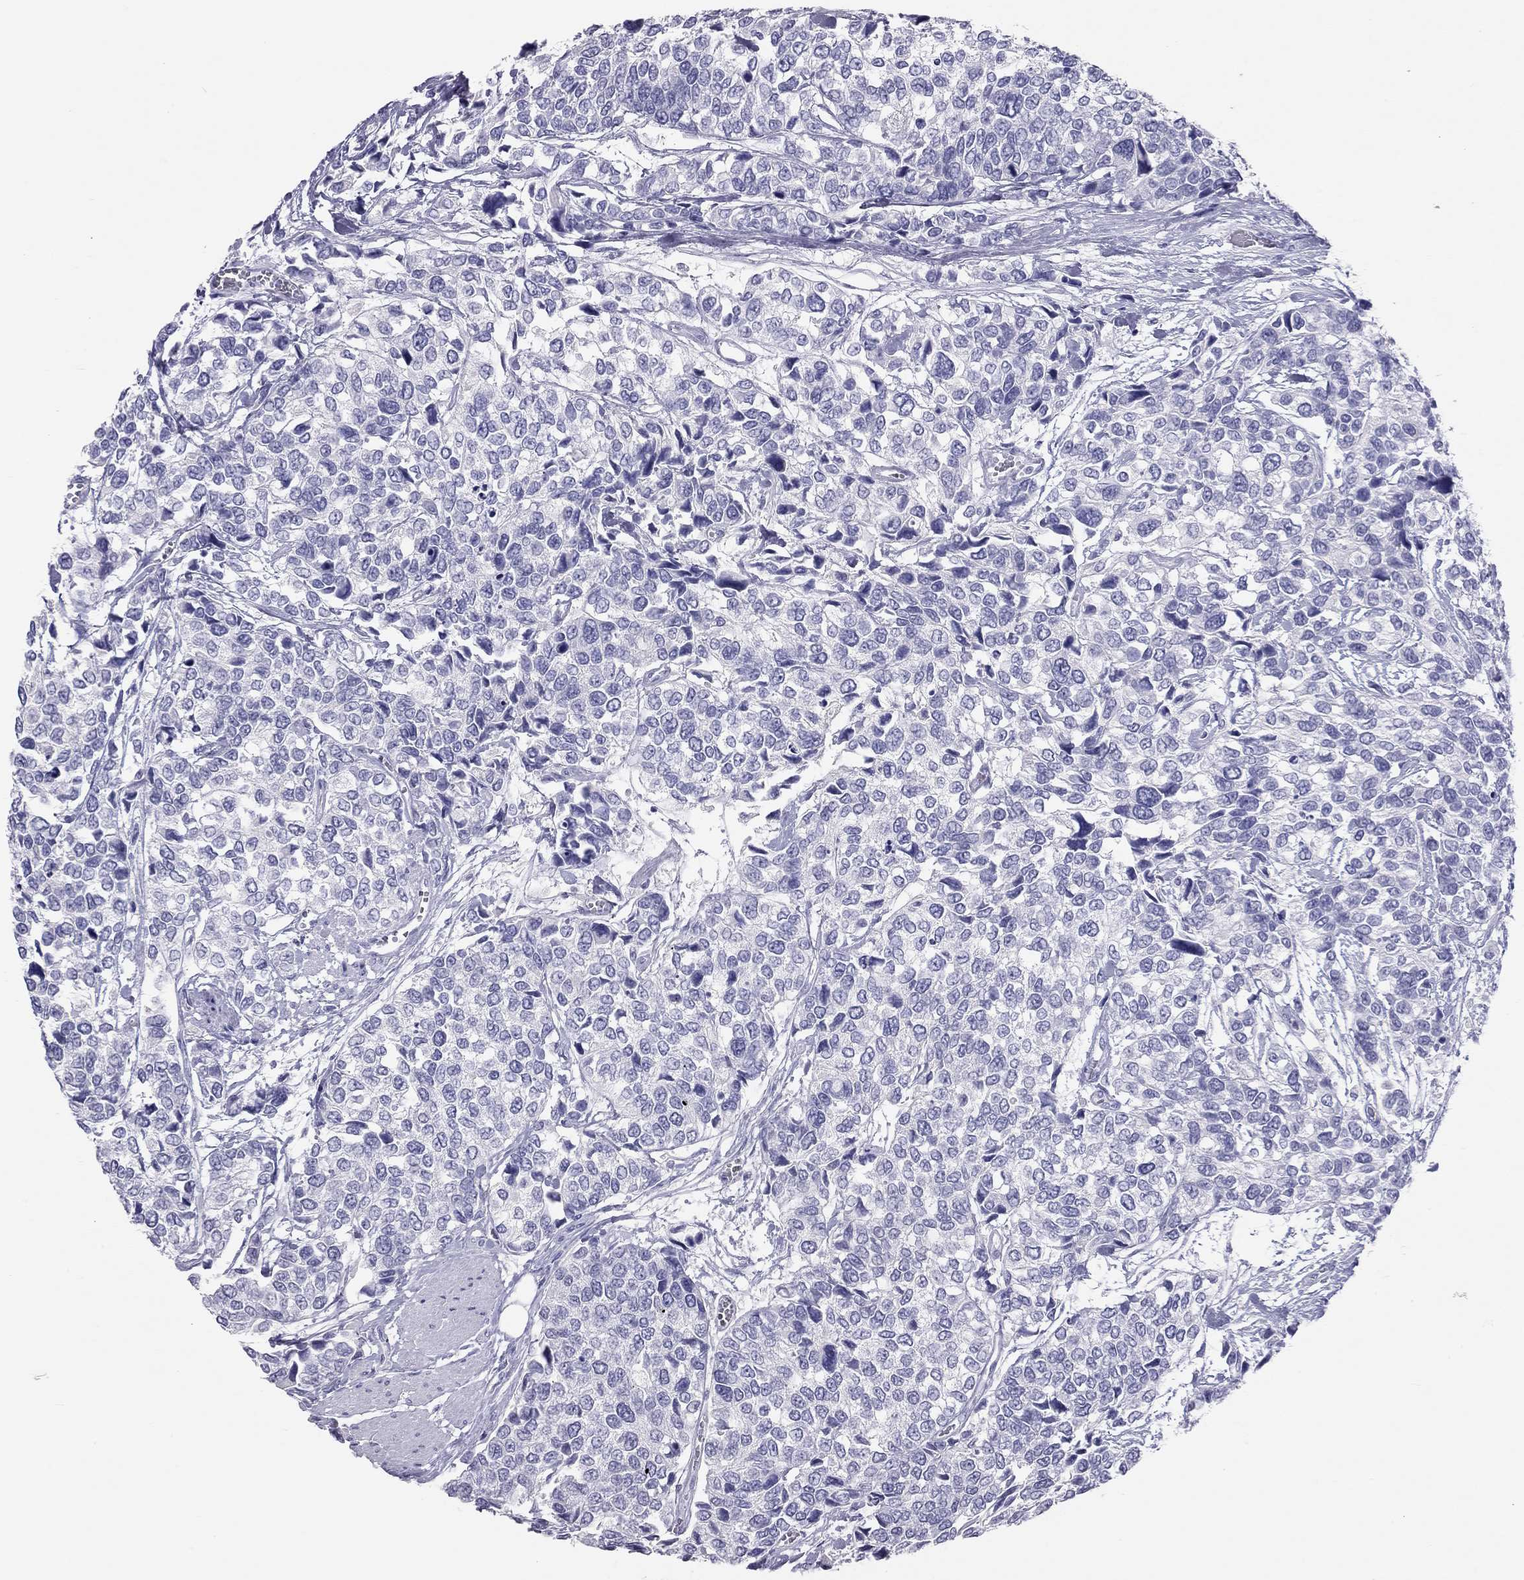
{"staining": {"intensity": "negative", "quantity": "none", "location": "none"}, "tissue": "urothelial cancer", "cell_type": "Tumor cells", "image_type": "cancer", "snomed": [{"axis": "morphology", "description": "Urothelial carcinoma, High grade"}, {"axis": "topography", "description": "Urinary bladder"}], "caption": "Image shows no protein positivity in tumor cells of high-grade urothelial carcinoma tissue.", "gene": "KLRG1", "patient": {"sex": "male", "age": 77}}